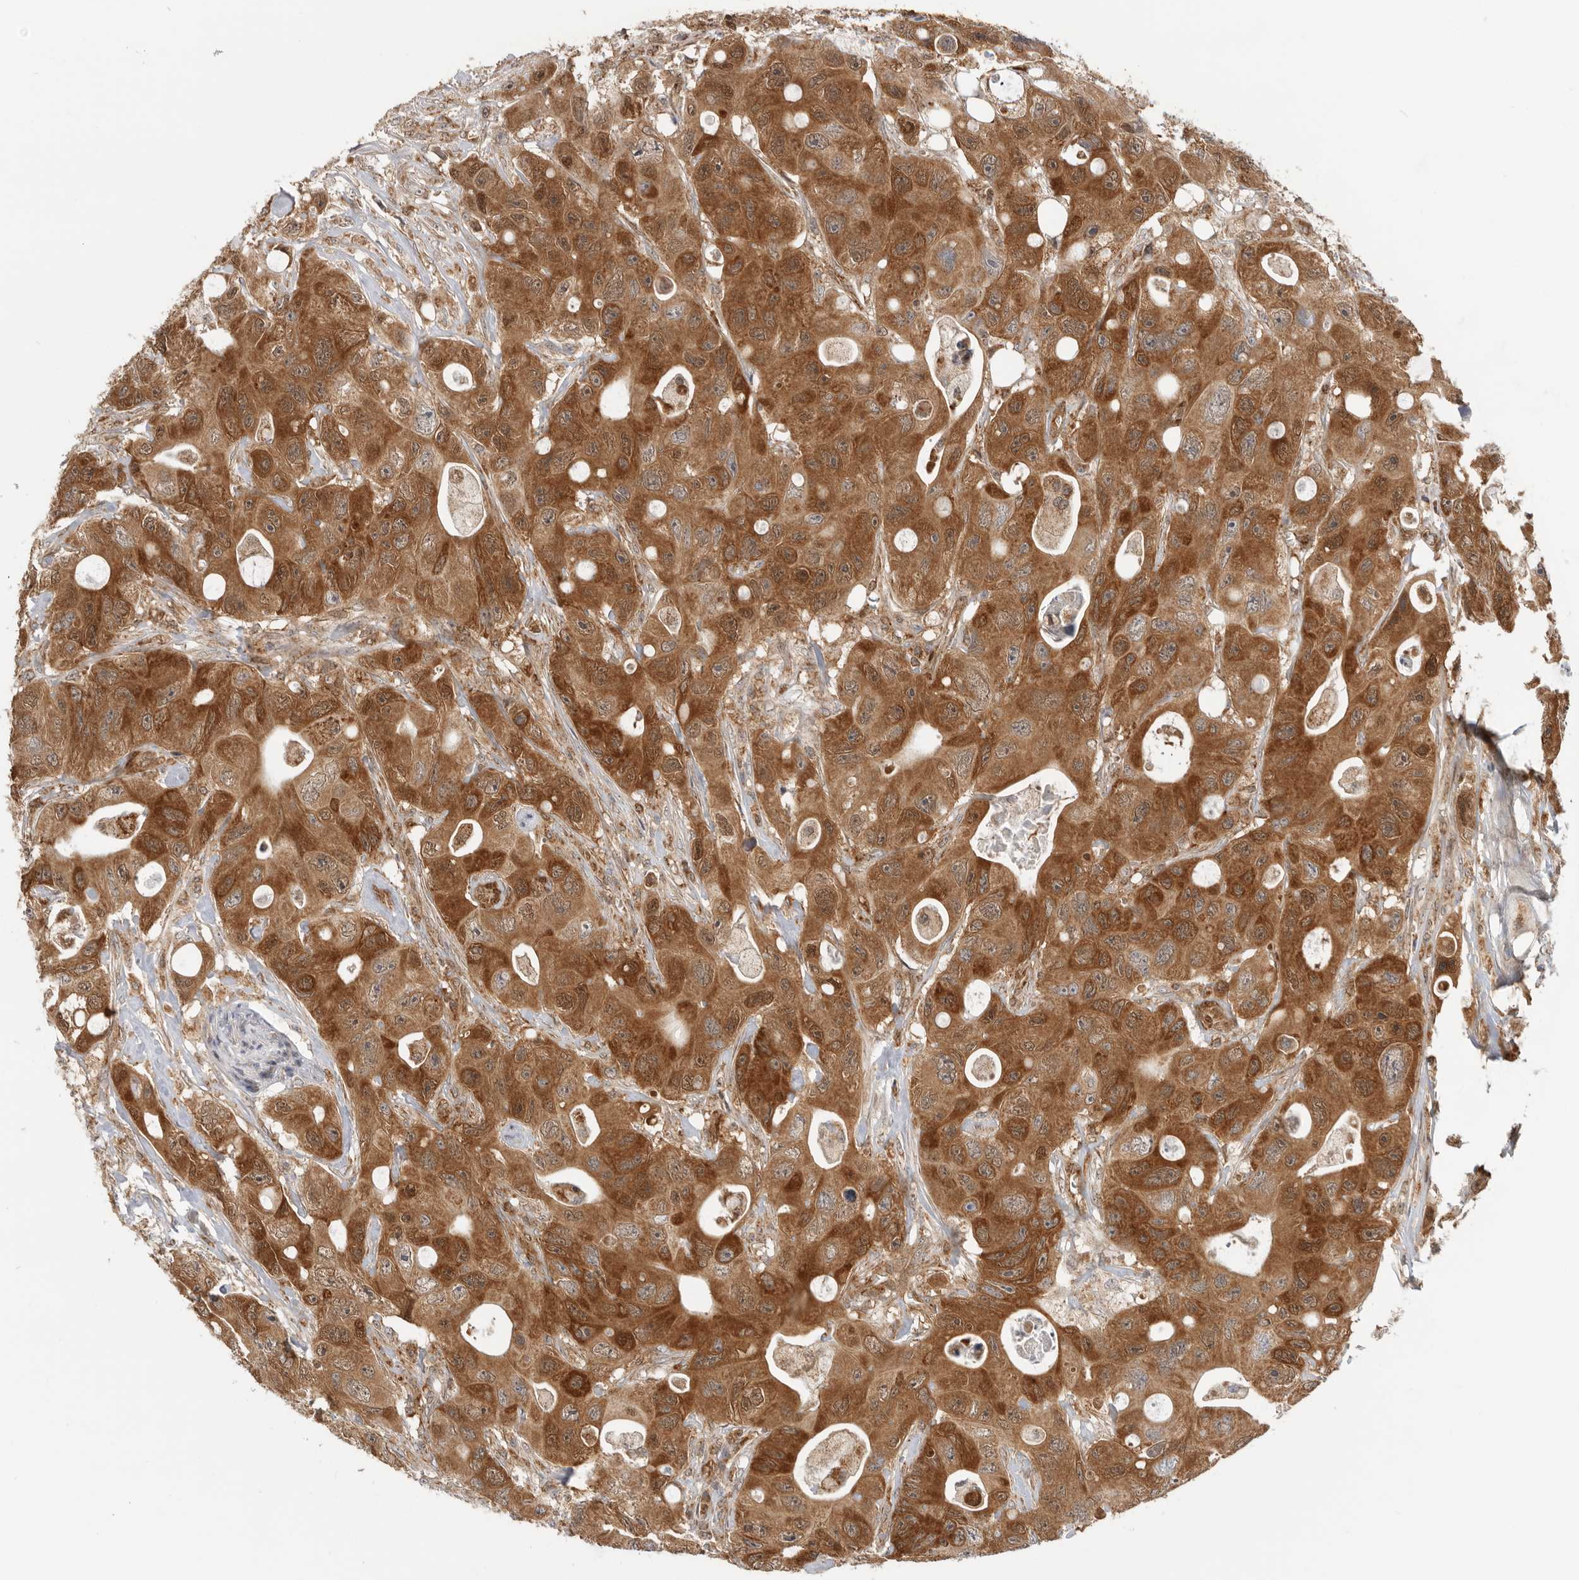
{"staining": {"intensity": "strong", "quantity": ">75%", "location": "cytoplasmic/membranous,nuclear"}, "tissue": "colorectal cancer", "cell_type": "Tumor cells", "image_type": "cancer", "snomed": [{"axis": "morphology", "description": "Adenocarcinoma, NOS"}, {"axis": "topography", "description": "Colon"}], "caption": "Colorectal cancer was stained to show a protein in brown. There is high levels of strong cytoplasmic/membranous and nuclear positivity in about >75% of tumor cells.", "gene": "DCAF8", "patient": {"sex": "female", "age": 46}}